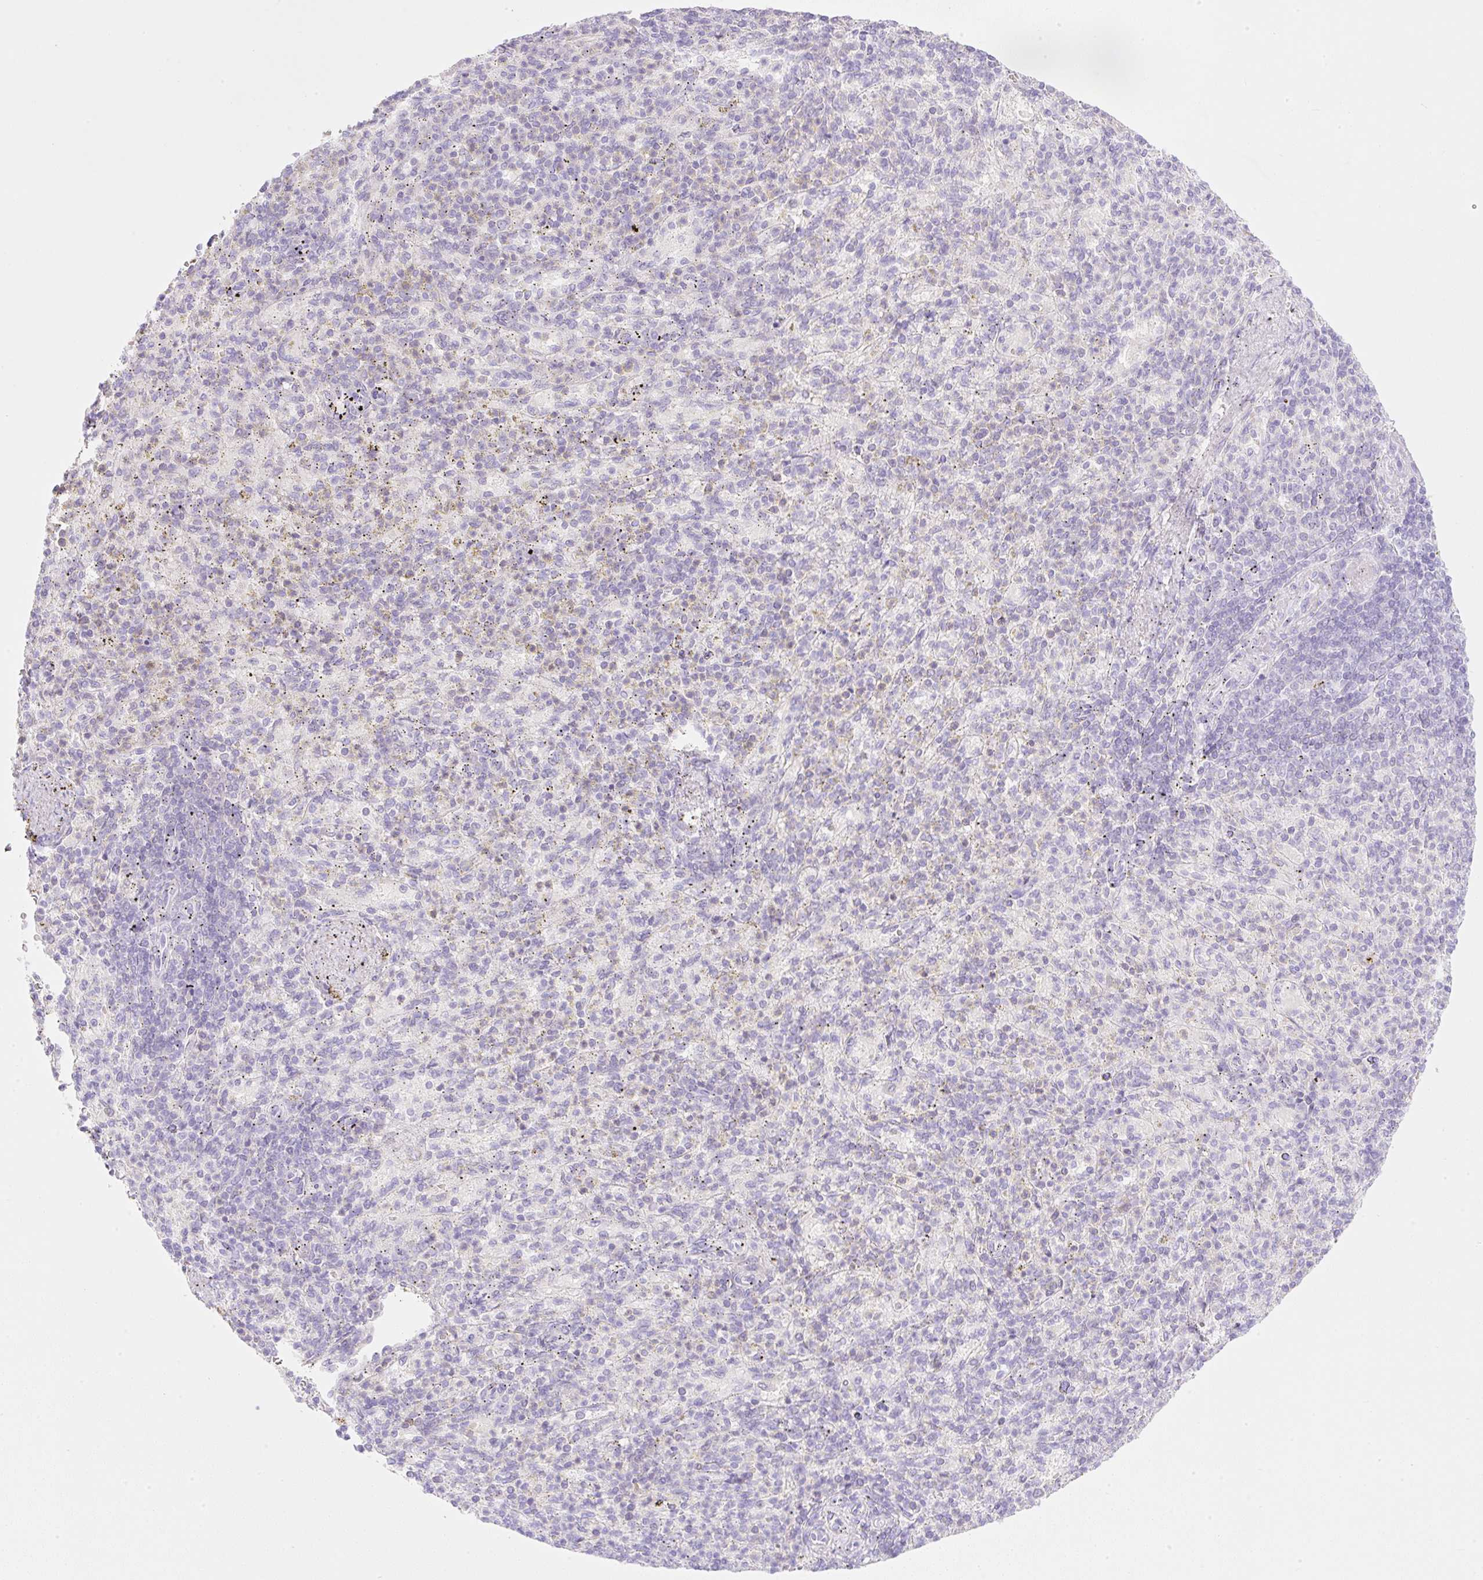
{"staining": {"intensity": "negative", "quantity": "none", "location": "none"}, "tissue": "spleen", "cell_type": "Cells in red pulp", "image_type": "normal", "snomed": [{"axis": "morphology", "description": "Normal tissue, NOS"}, {"axis": "topography", "description": "Spleen"}], "caption": "Spleen was stained to show a protein in brown. There is no significant positivity in cells in red pulp.", "gene": "CDX1", "patient": {"sex": "female", "age": 74}}